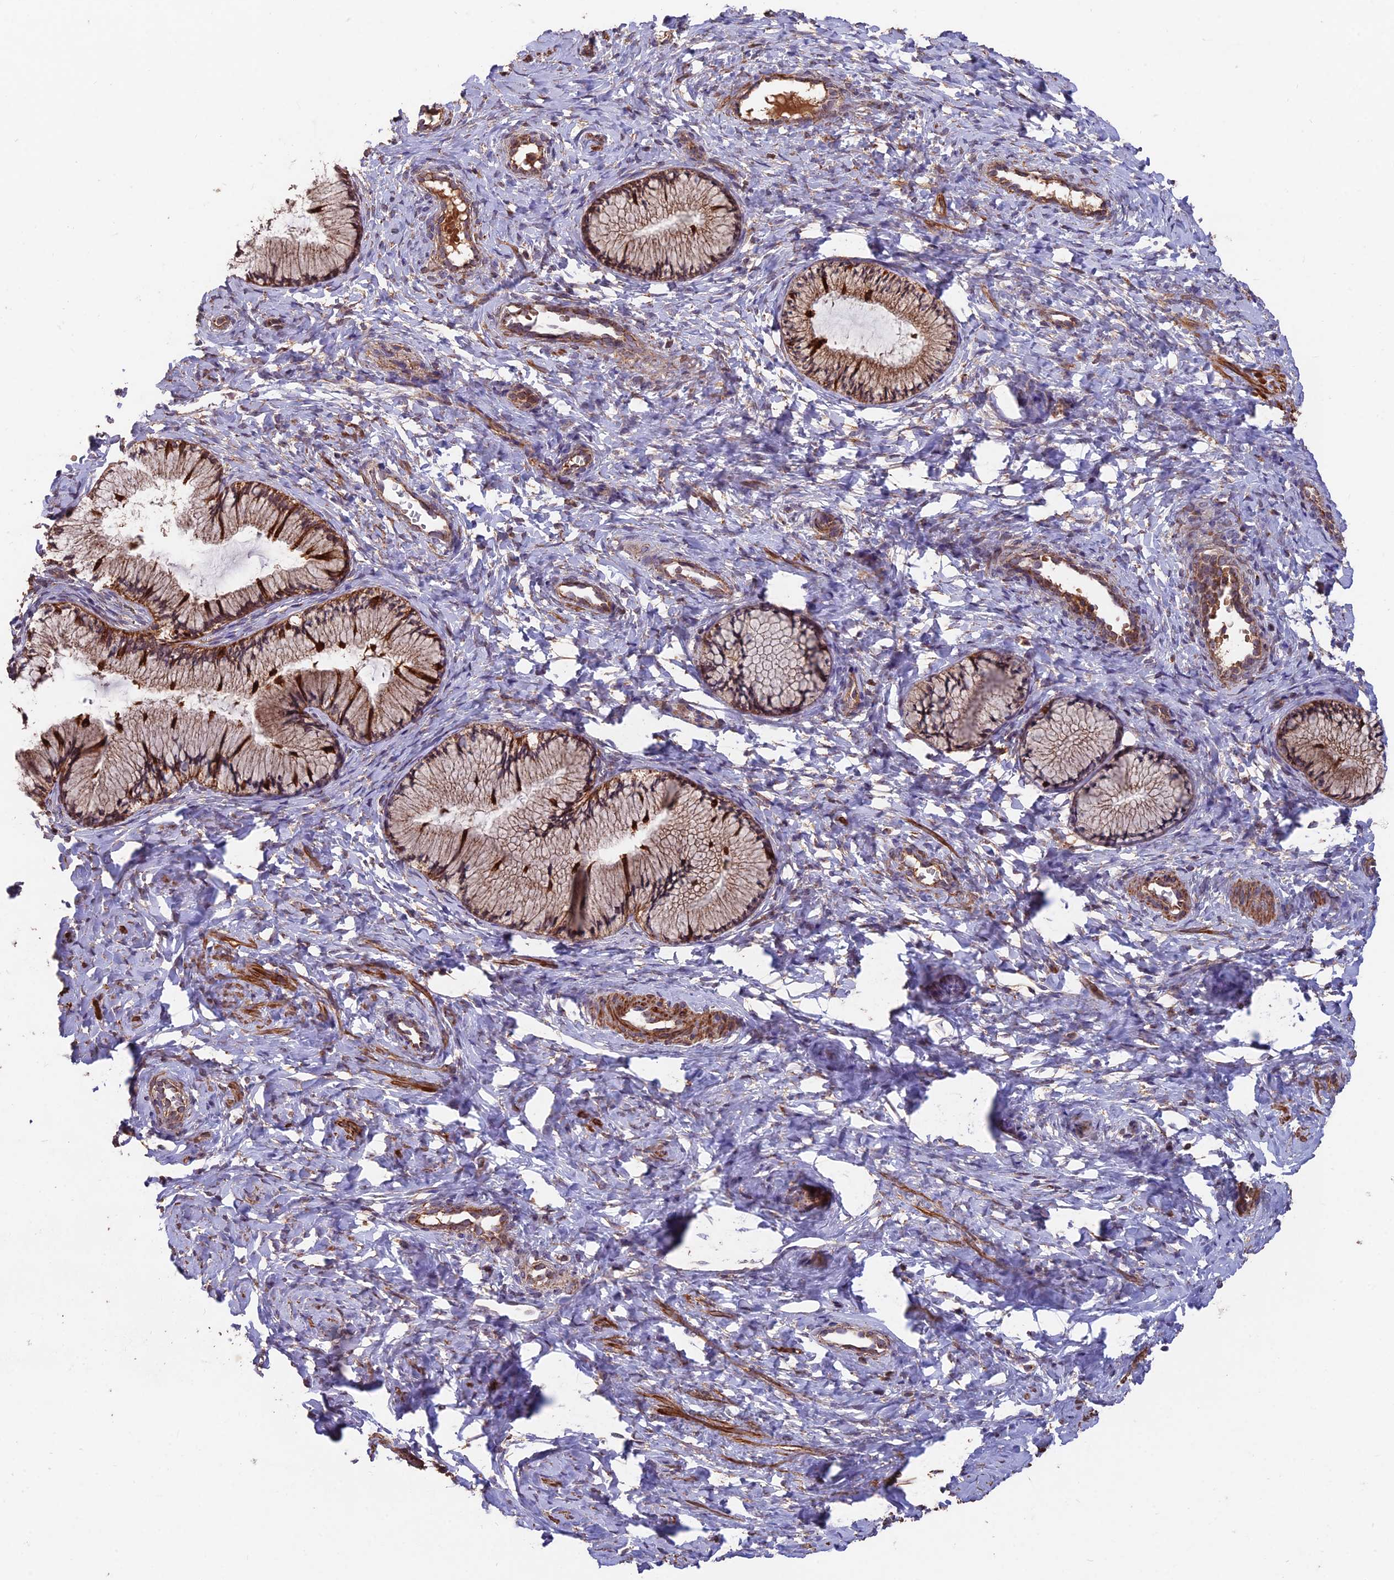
{"staining": {"intensity": "moderate", "quantity": ">75%", "location": "cytoplasmic/membranous"}, "tissue": "cervix", "cell_type": "Glandular cells", "image_type": "normal", "snomed": [{"axis": "morphology", "description": "Normal tissue, NOS"}, {"axis": "topography", "description": "Cervix"}], "caption": "Unremarkable cervix shows moderate cytoplasmic/membranous positivity in approximately >75% of glandular cells, visualized by immunohistochemistry.", "gene": "IFT22", "patient": {"sex": "female", "age": 27}}